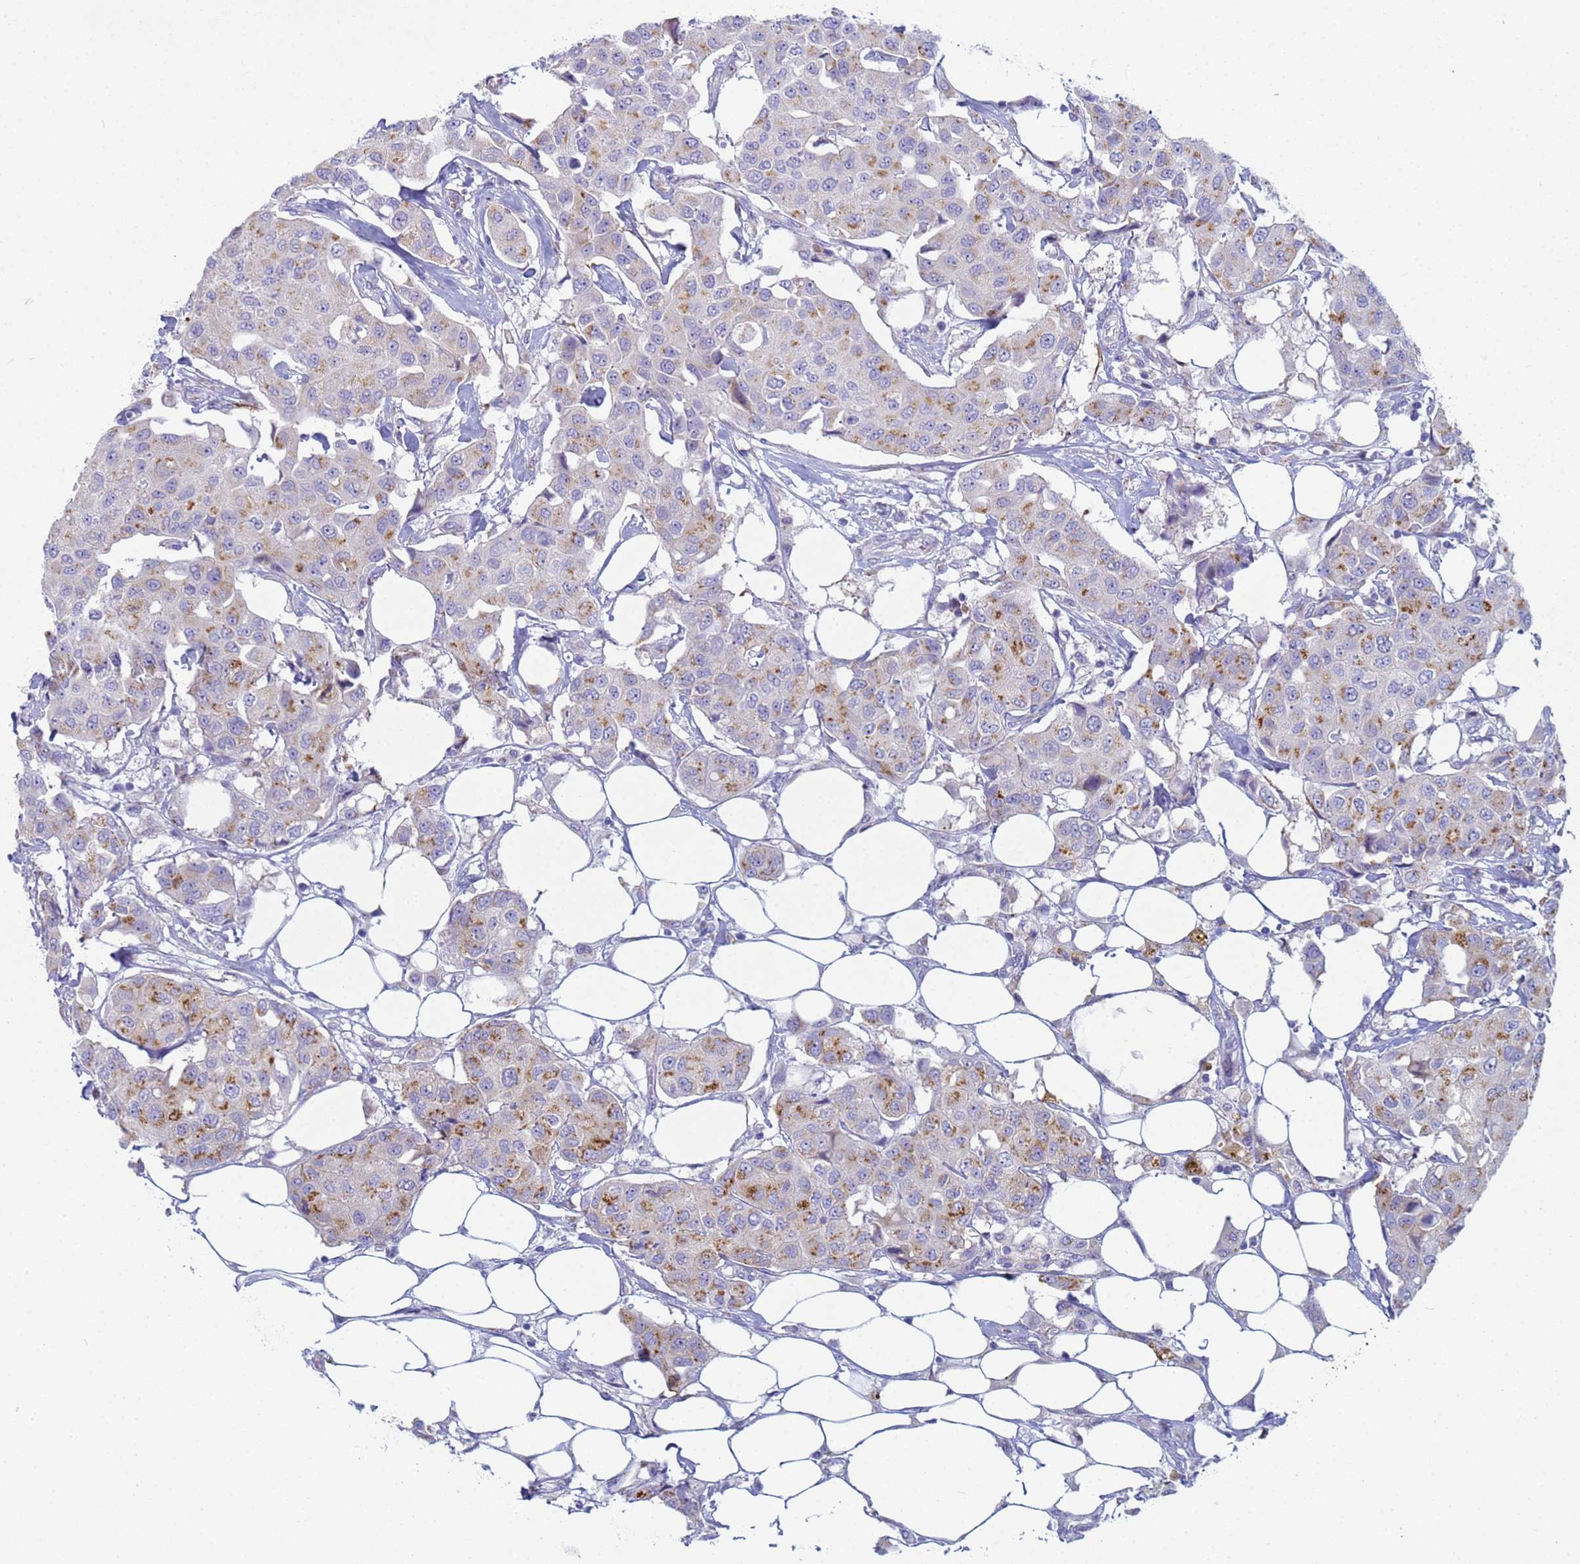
{"staining": {"intensity": "moderate", "quantity": "25%-75%", "location": "cytoplasmic/membranous"}, "tissue": "breast cancer", "cell_type": "Tumor cells", "image_type": "cancer", "snomed": [{"axis": "morphology", "description": "Duct carcinoma"}, {"axis": "topography", "description": "Breast"}], "caption": "Immunohistochemical staining of intraductal carcinoma (breast) displays medium levels of moderate cytoplasmic/membranous protein positivity in about 25%-75% of tumor cells.", "gene": "CR1", "patient": {"sex": "female", "age": 80}}